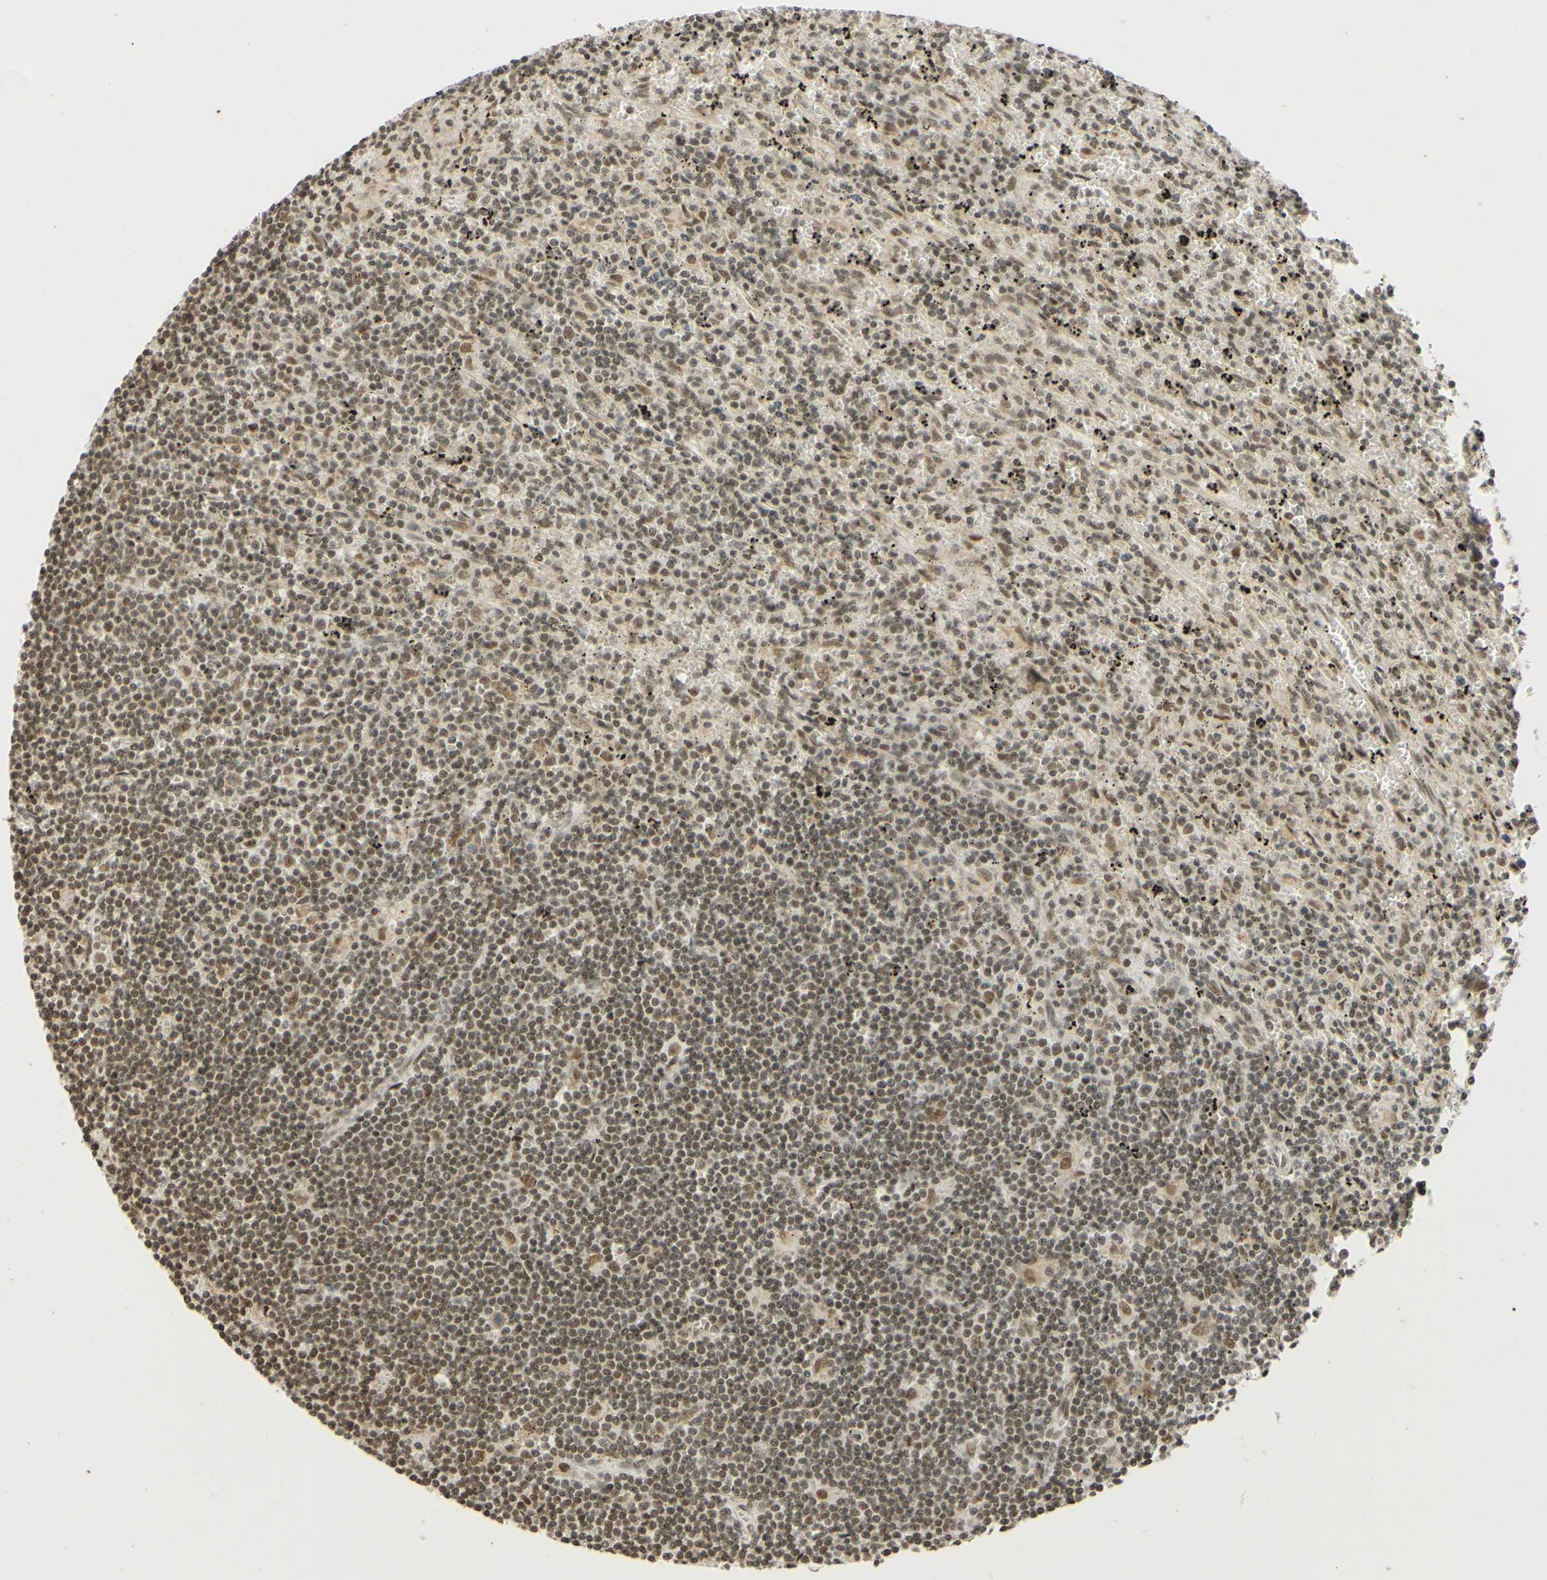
{"staining": {"intensity": "weak", "quantity": ">75%", "location": "nuclear"}, "tissue": "lymphoma", "cell_type": "Tumor cells", "image_type": "cancer", "snomed": [{"axis": "morphology", "description": "Malignant lymphoma, non-Hodgkin's type, Low grade"}, {"axis": "topography", "description": "Spleen"}], "caption": "The image demonstrates immunohistochemical staining of low-grade malignant lymphoma, non-Hodgkin's type. There is weak nuclear expression is appreciated in about >75% of tumor cells. The staining was performed using DAB (3,3'-diaminobenzidine), with brown indicating positive protein expression. Nuclei are stained blue with hematoxylin.", "gene": "SMARCB1", "patient": {"sex": "male", "age": 76}}